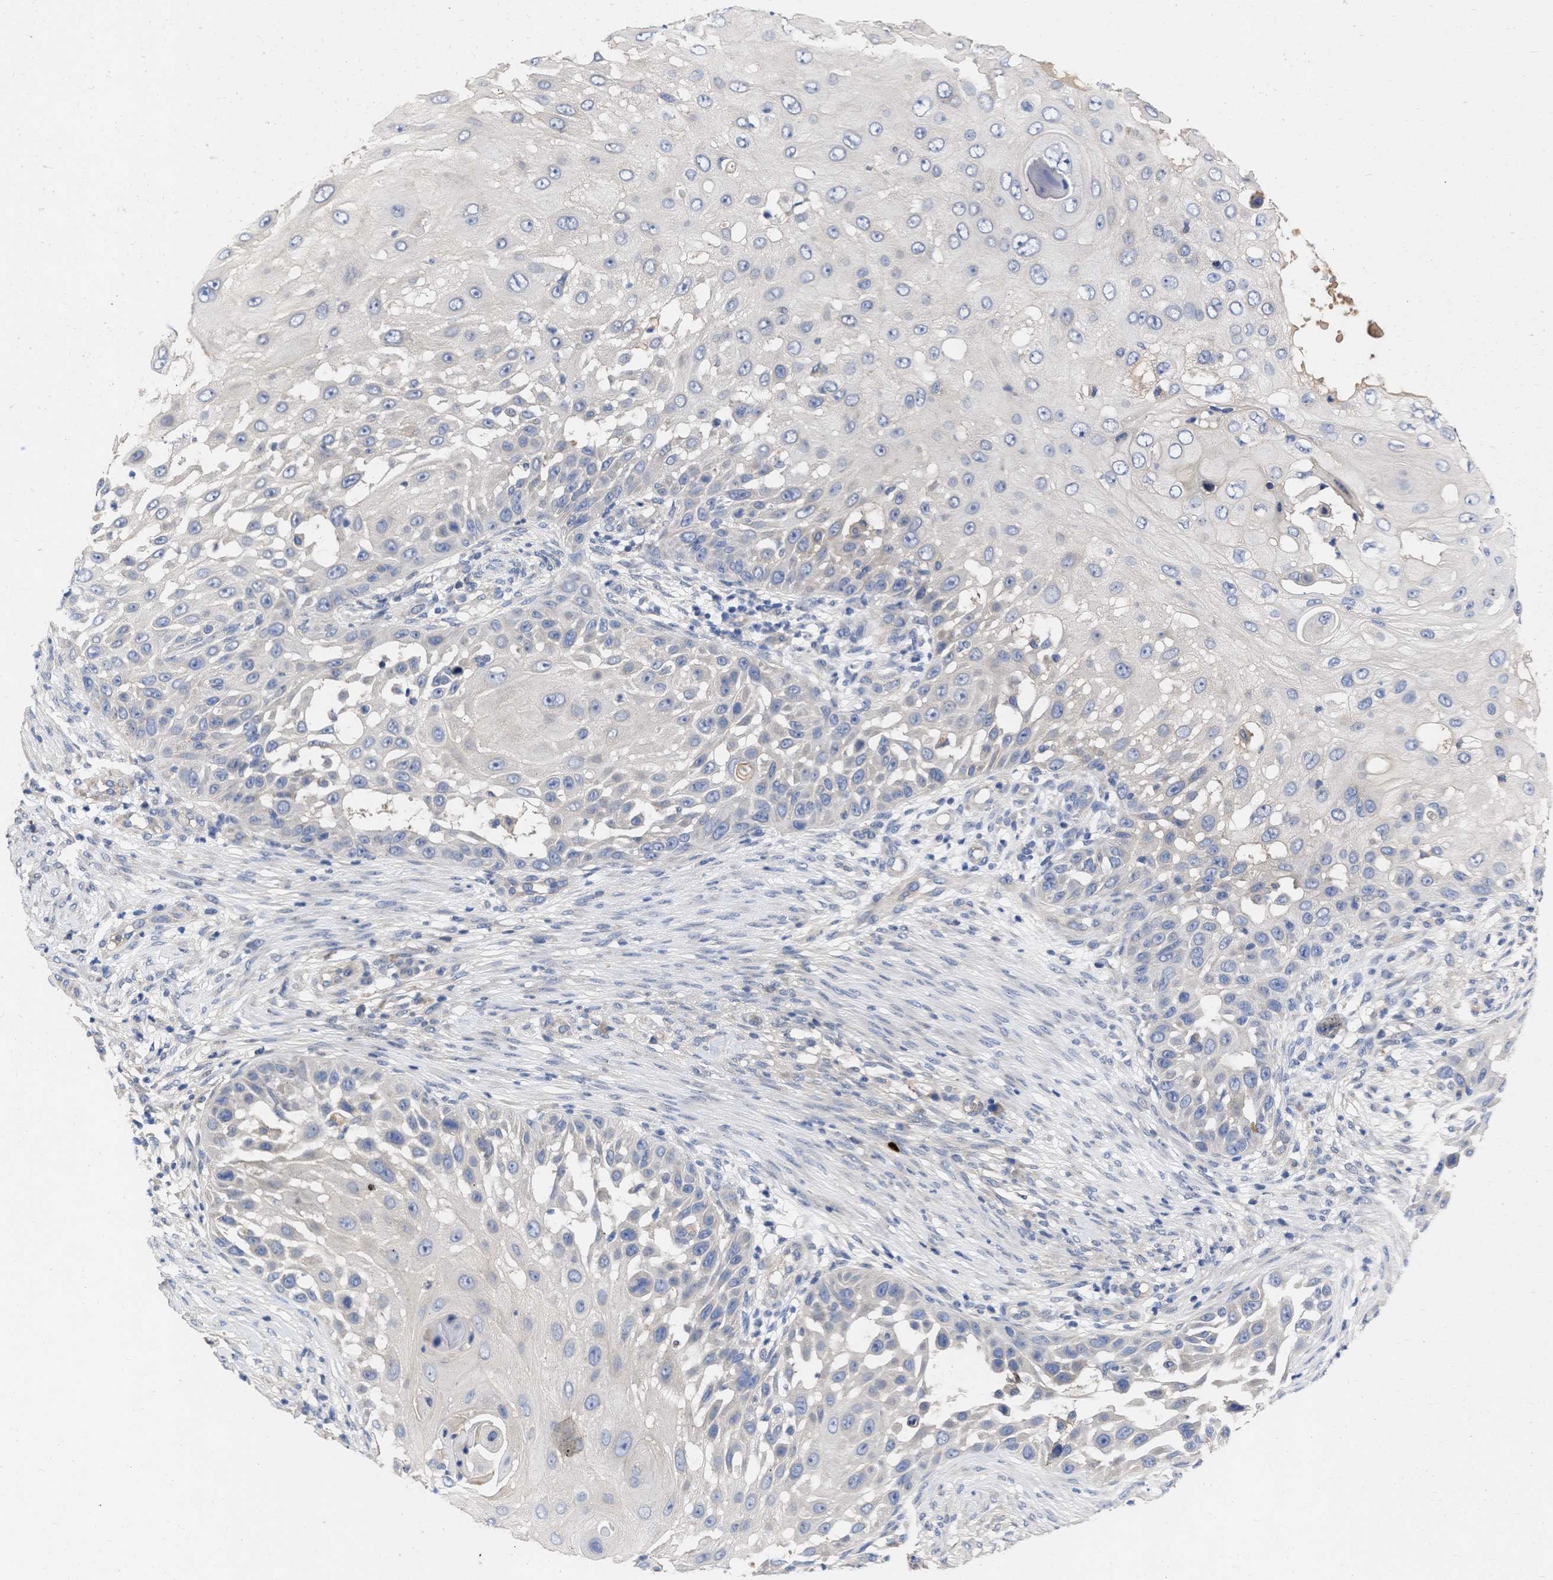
{"staining": {"intensity": "negative", "quantity": "none", "location": "none"}, "tissue": "skin cancer", "cell_type": "Tumor cells", "image_type": "cancer", "snomed": [{"axis": "morphology", "description": "Squamous cell carcinoma, NOS"}, {"axis": "topography", "description": "Skin"}], "caption": "This is an immunohistochemistry (IHC) photomicrograph of human skin cancer. There is no expression in tumor cells.", "gene": "ARHGEF4", "patient": {"sex": "female", "age": 44}}